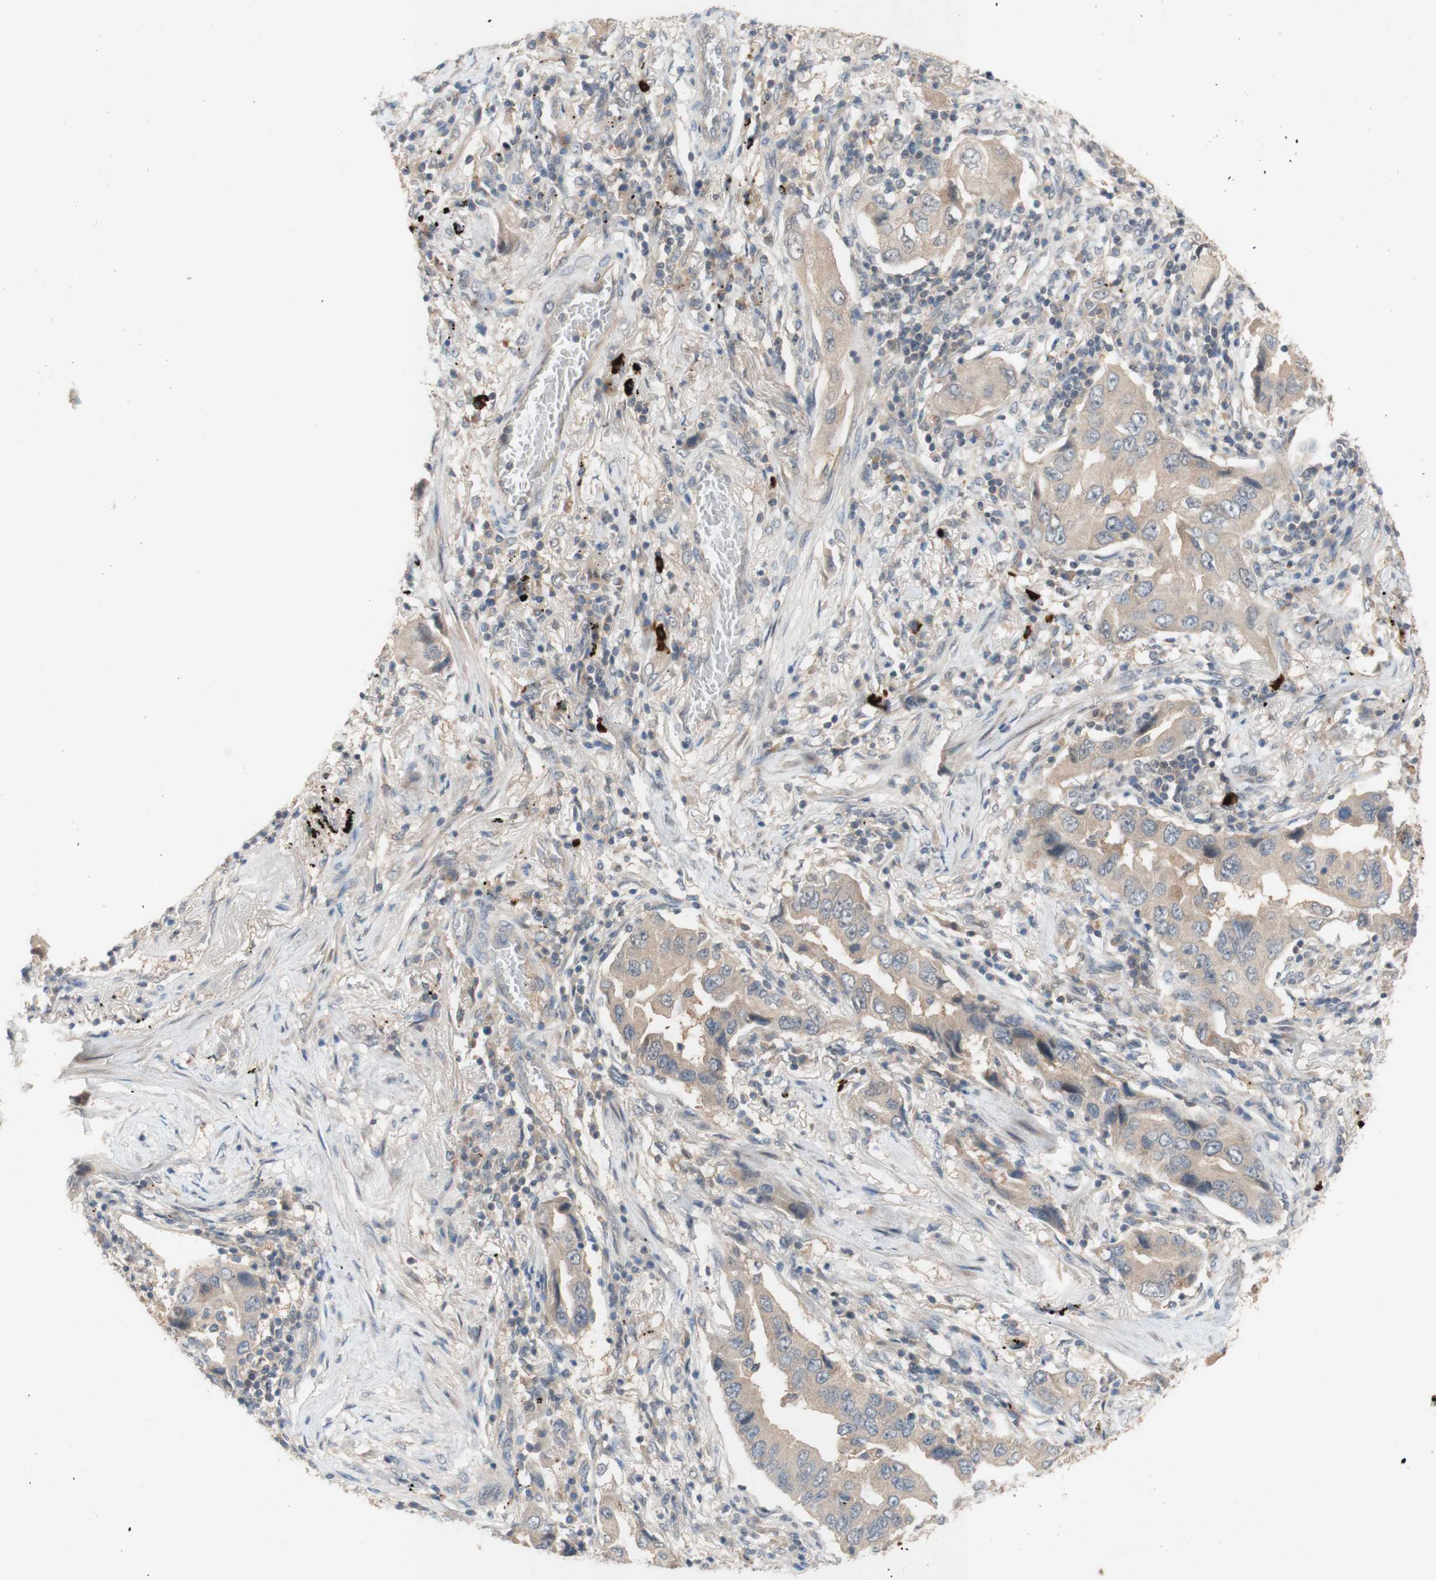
{"staining": {"intensity": "weak", "quantity": ">75%", "location": "cytoplasmic/membranous"}, "tissue": "lung cancer", "cell_type": "Tumor cells", "image_type": "cancer", "snomed": [{"axis": "morphology", "description": "Adenocarcinoma, NOS"}, {"axis": "topography", "description": "Lung"}], "caption": "Tumor cells exhibit weak cytoplasmic/membranous positivity in approximately >75% of cells in lung cancer (adenocarcinoma).", "gene": "PEX2", "patient": {"sex": "female", "age": 65}}